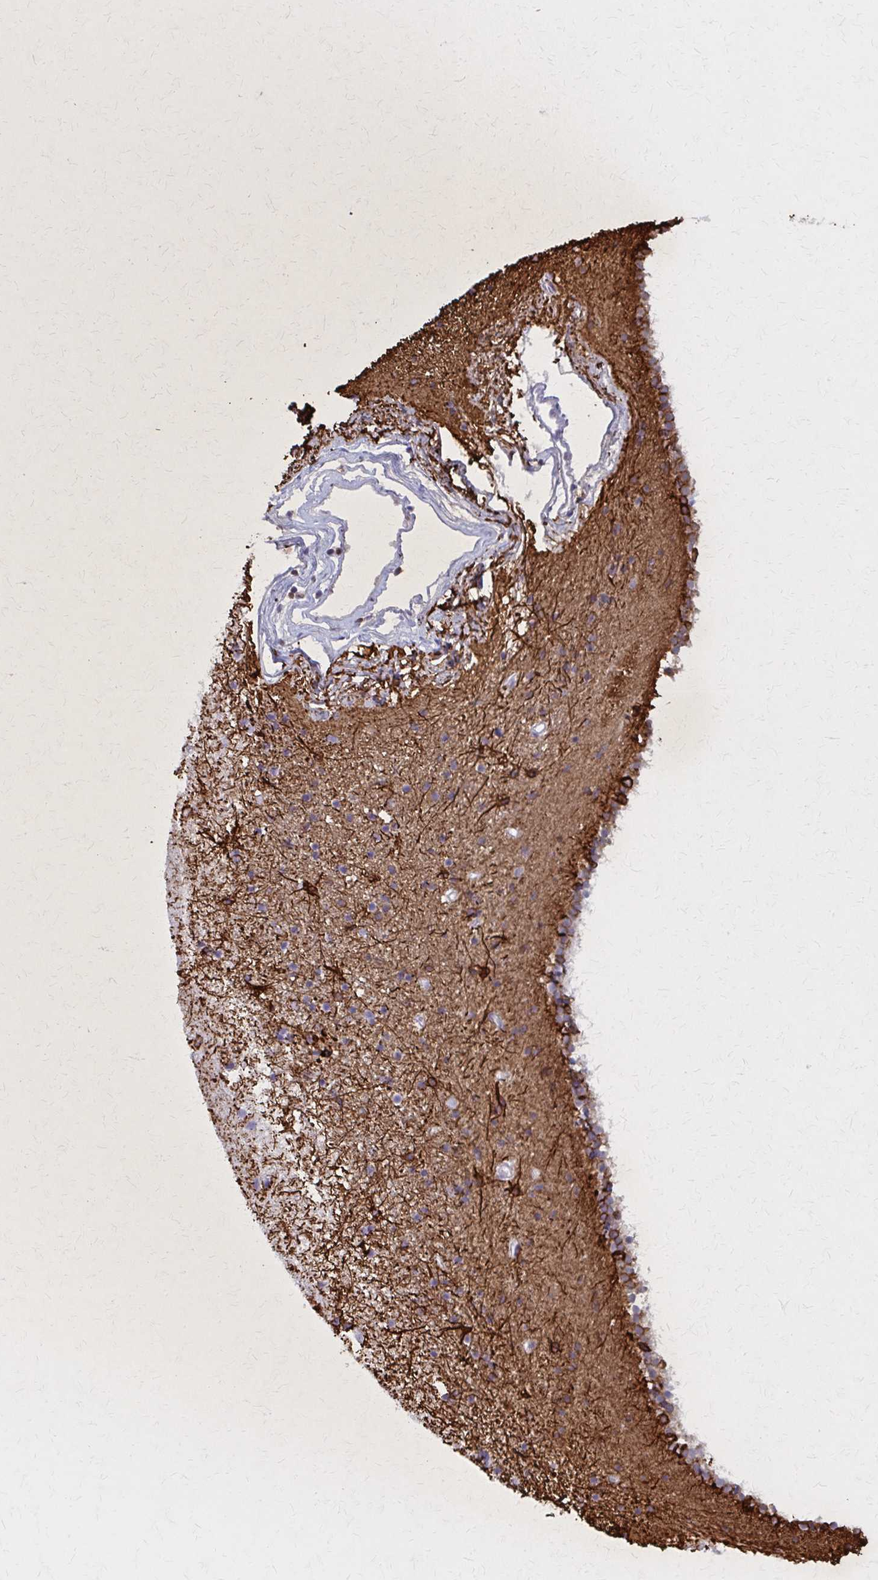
{"staining": {"intensity": "strong", "quantity": "<25%", "location": "cytoplasmic/membranous"}, "tissue": "caudate", "cell_type": "Glial cells", "image_type": "normal", "snomed": [{"axis": "morphology", "description": "Normal tissue, NOS"}, {"axis": "topography", "description": "Lateral ventricle wall"}], "caption": "Caudate stained with DAB (3,3'-diaminobenzidine) immunohistochemistry (IHC) exhibits medium levels of strong cytoplasmic/membranous staining in approximately <25% of glial cells. The protein is shown in brown color, while the nuclei are stained blue.", "gene": "GFAP", "patient": {"sex": "female", "age": 71}}